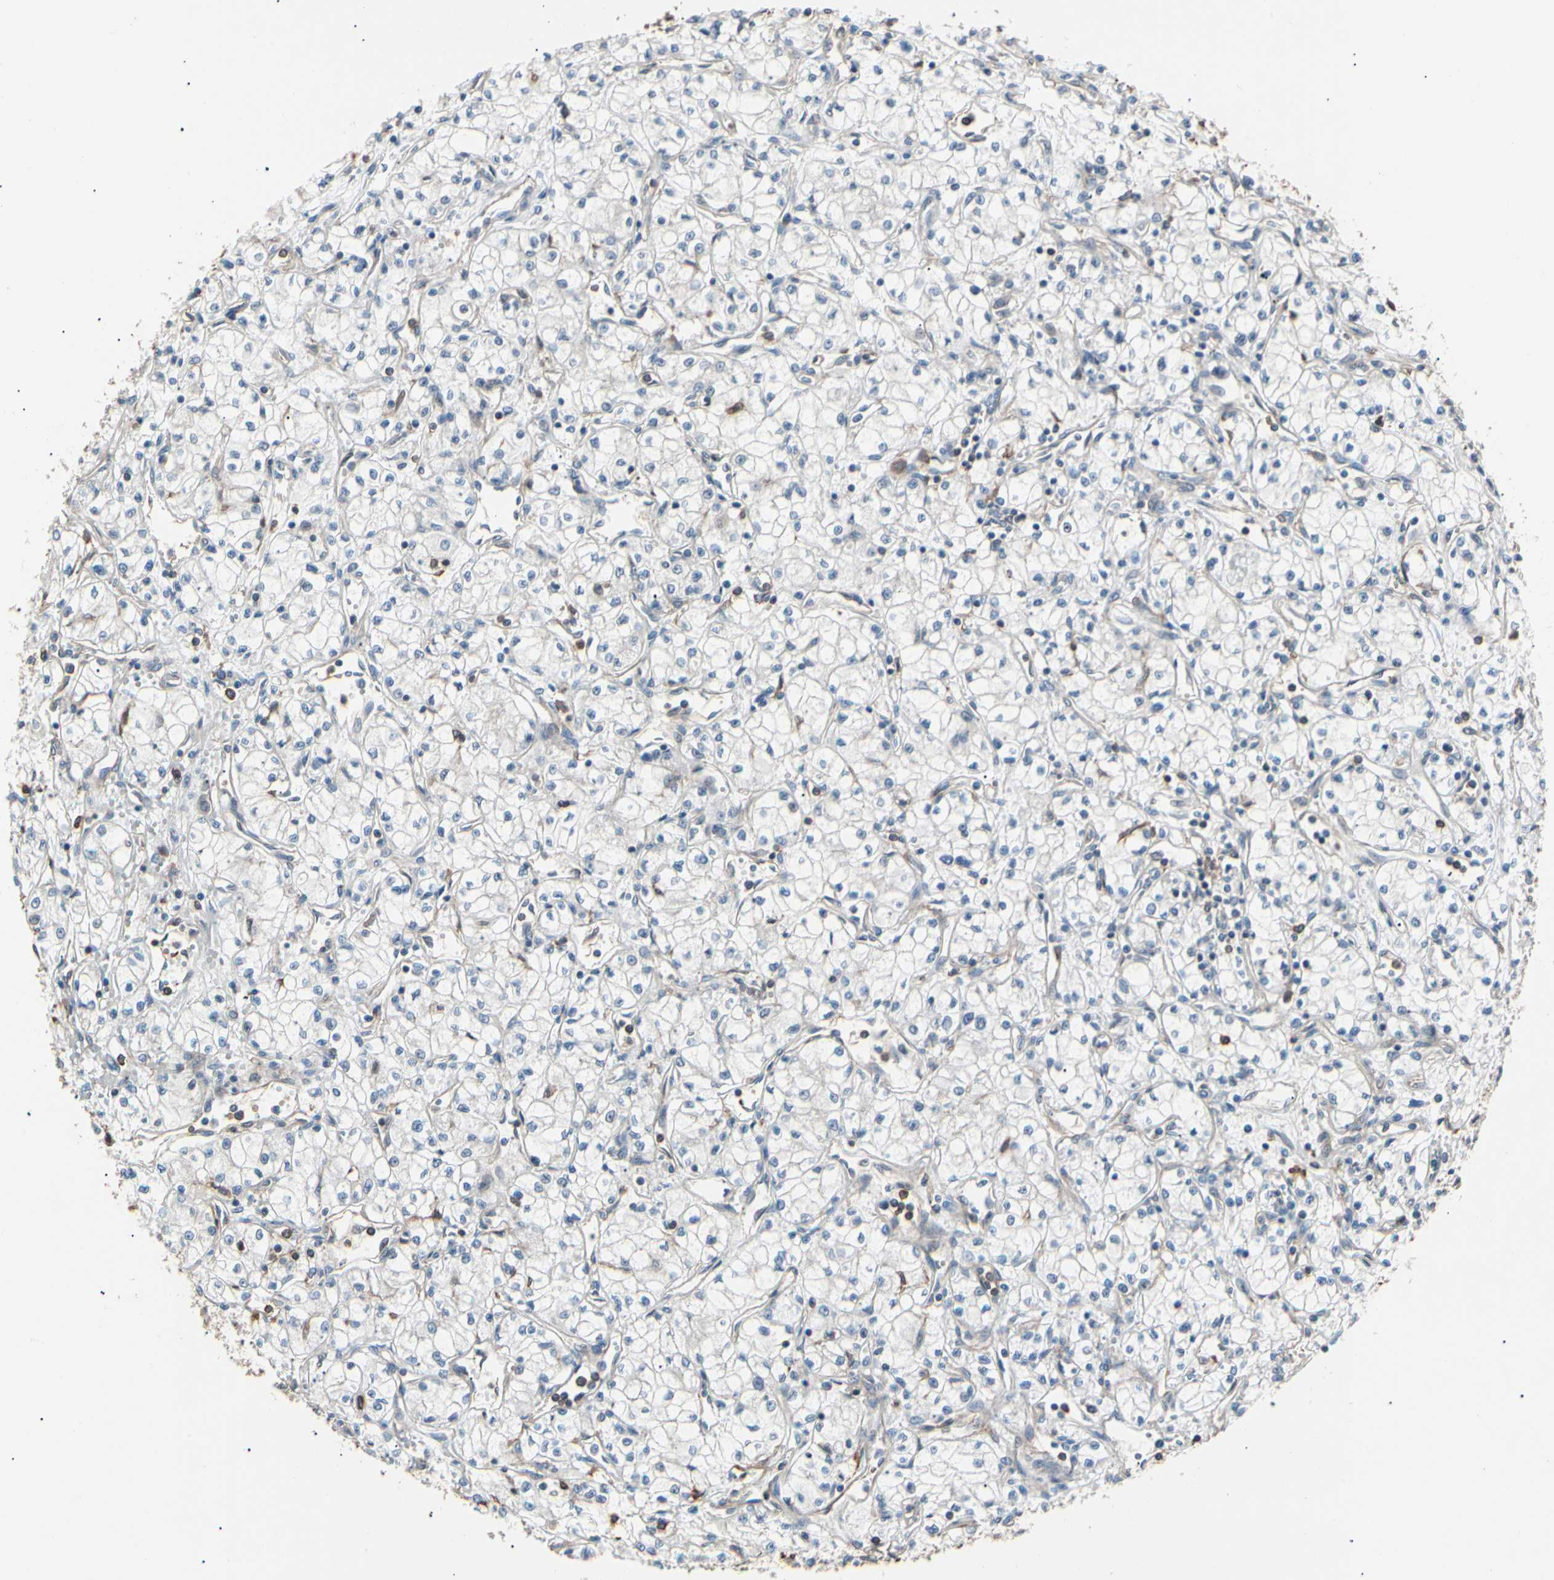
{"staining": {"intensity": "negative", "quantity": "none", "location": "none"}, "tissue": "renal cancer", "cell_type": "Tumor cells", "image_type": "cancer", "snomed": [{"axis": "morphology", "description": "Normal tissue, NOS"}, {"axis": "morphology", "description": "Adenocarcinoma, NOS"}, {"axis": "topography", "description": "Kidney"}], "caption": "The immunohistochemistry histopathology image has no significant expression in tumor cells of renal adenocarcinoma tissue.", "gene": "MAPK13", "patient": {"sex": "male", "age": 59}}